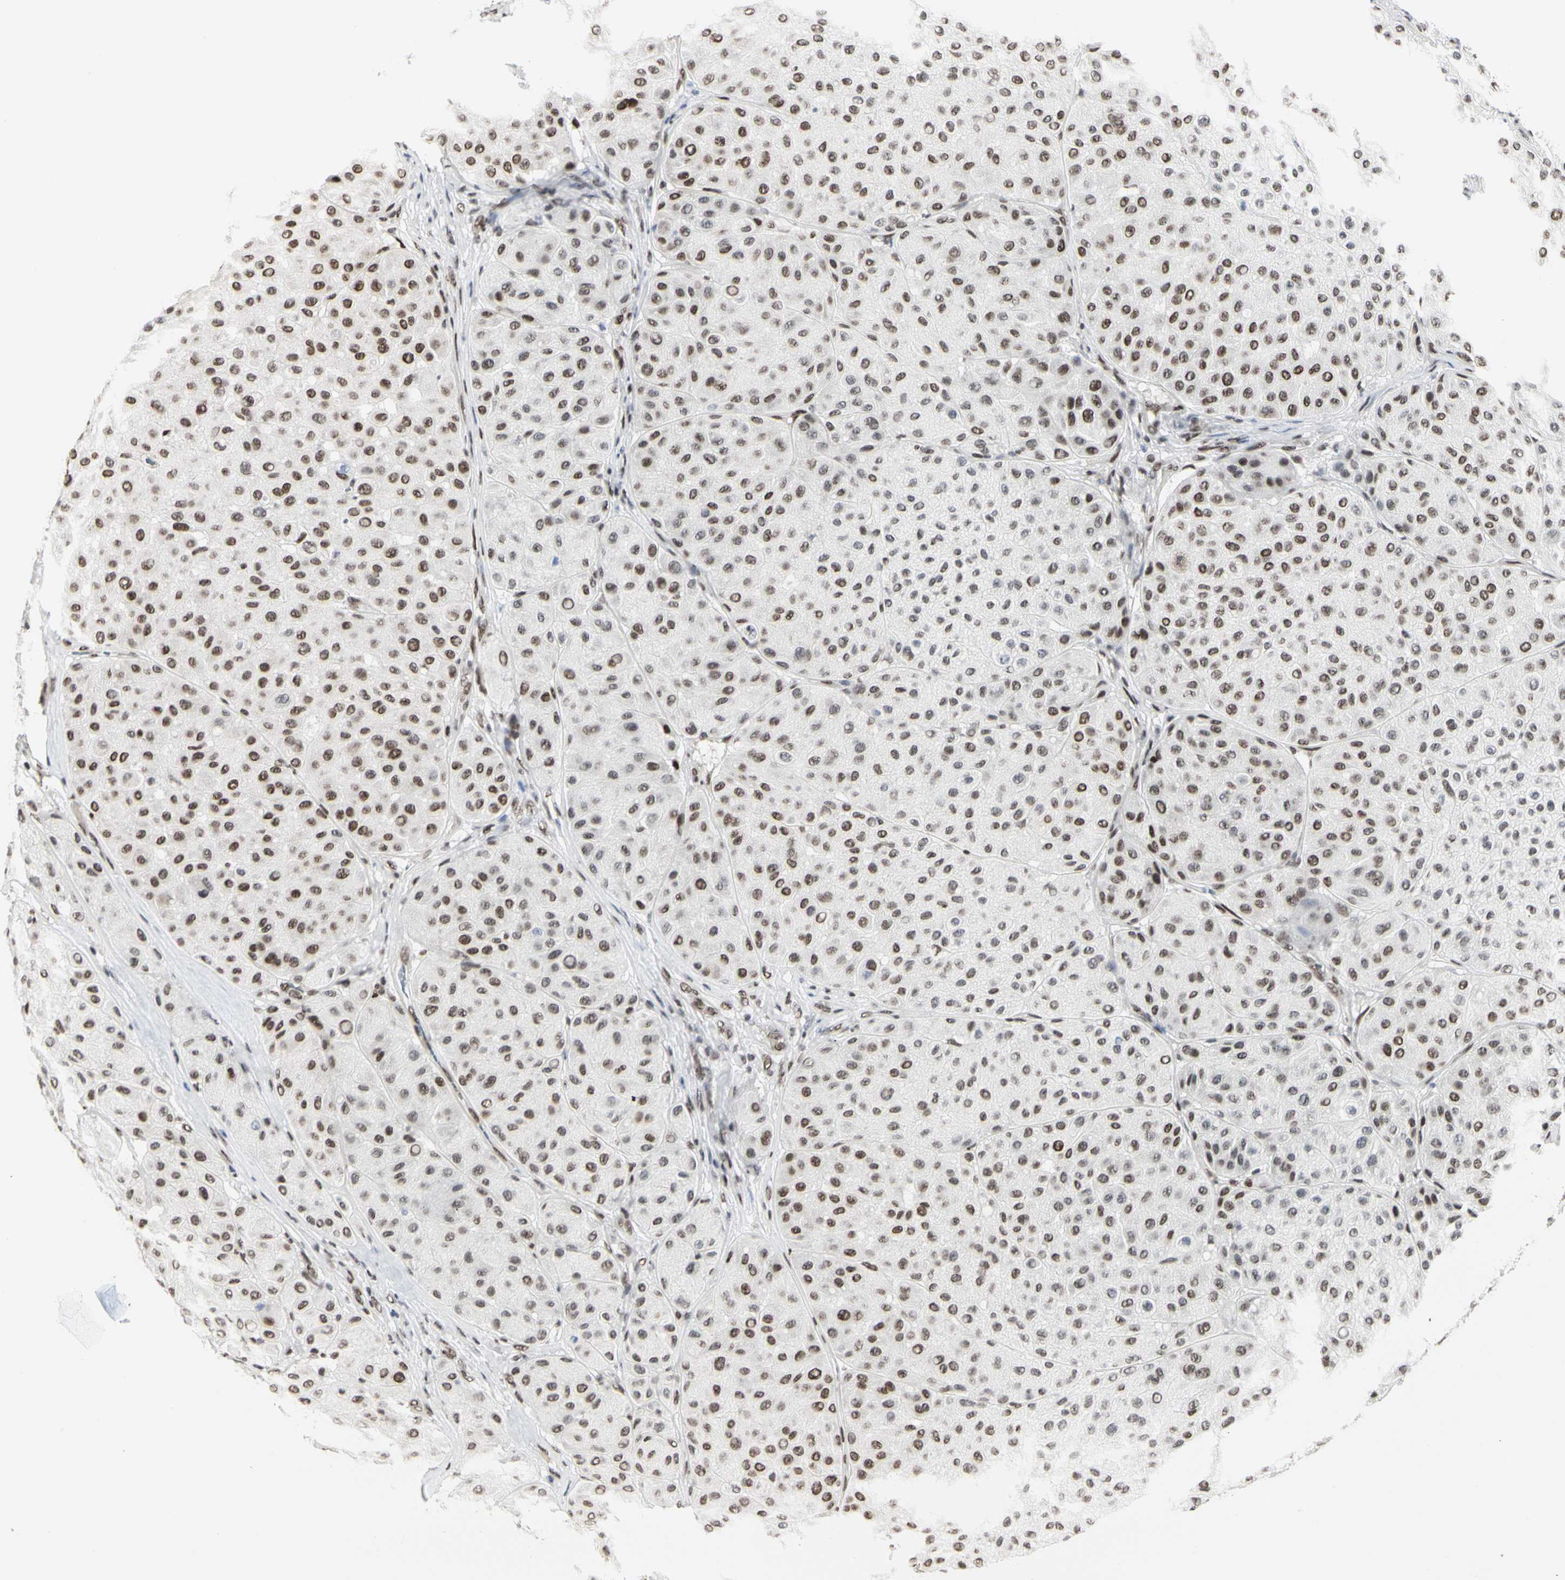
{"staining": {"intensity": "moderate", "quantity": ">75%", "location": "nuclear"}, "tissue": "melanoma", "cell_type": "Tumor cells", "image_type": "cancer", "snomed": [{"axis": "morphology", "description": "Normal tissue, NOS"}, {"axis": "morphology", "description": "Malignant melanoma, Metastatic site"}, {"axis": "topography", "description": "Skin"}], "caption": "A brown stain shows moderate nuclear expression of a protein in melanoma tumor cells.", "gene": "PRMT3", "patient": {"sex": "male", "age": 41}}